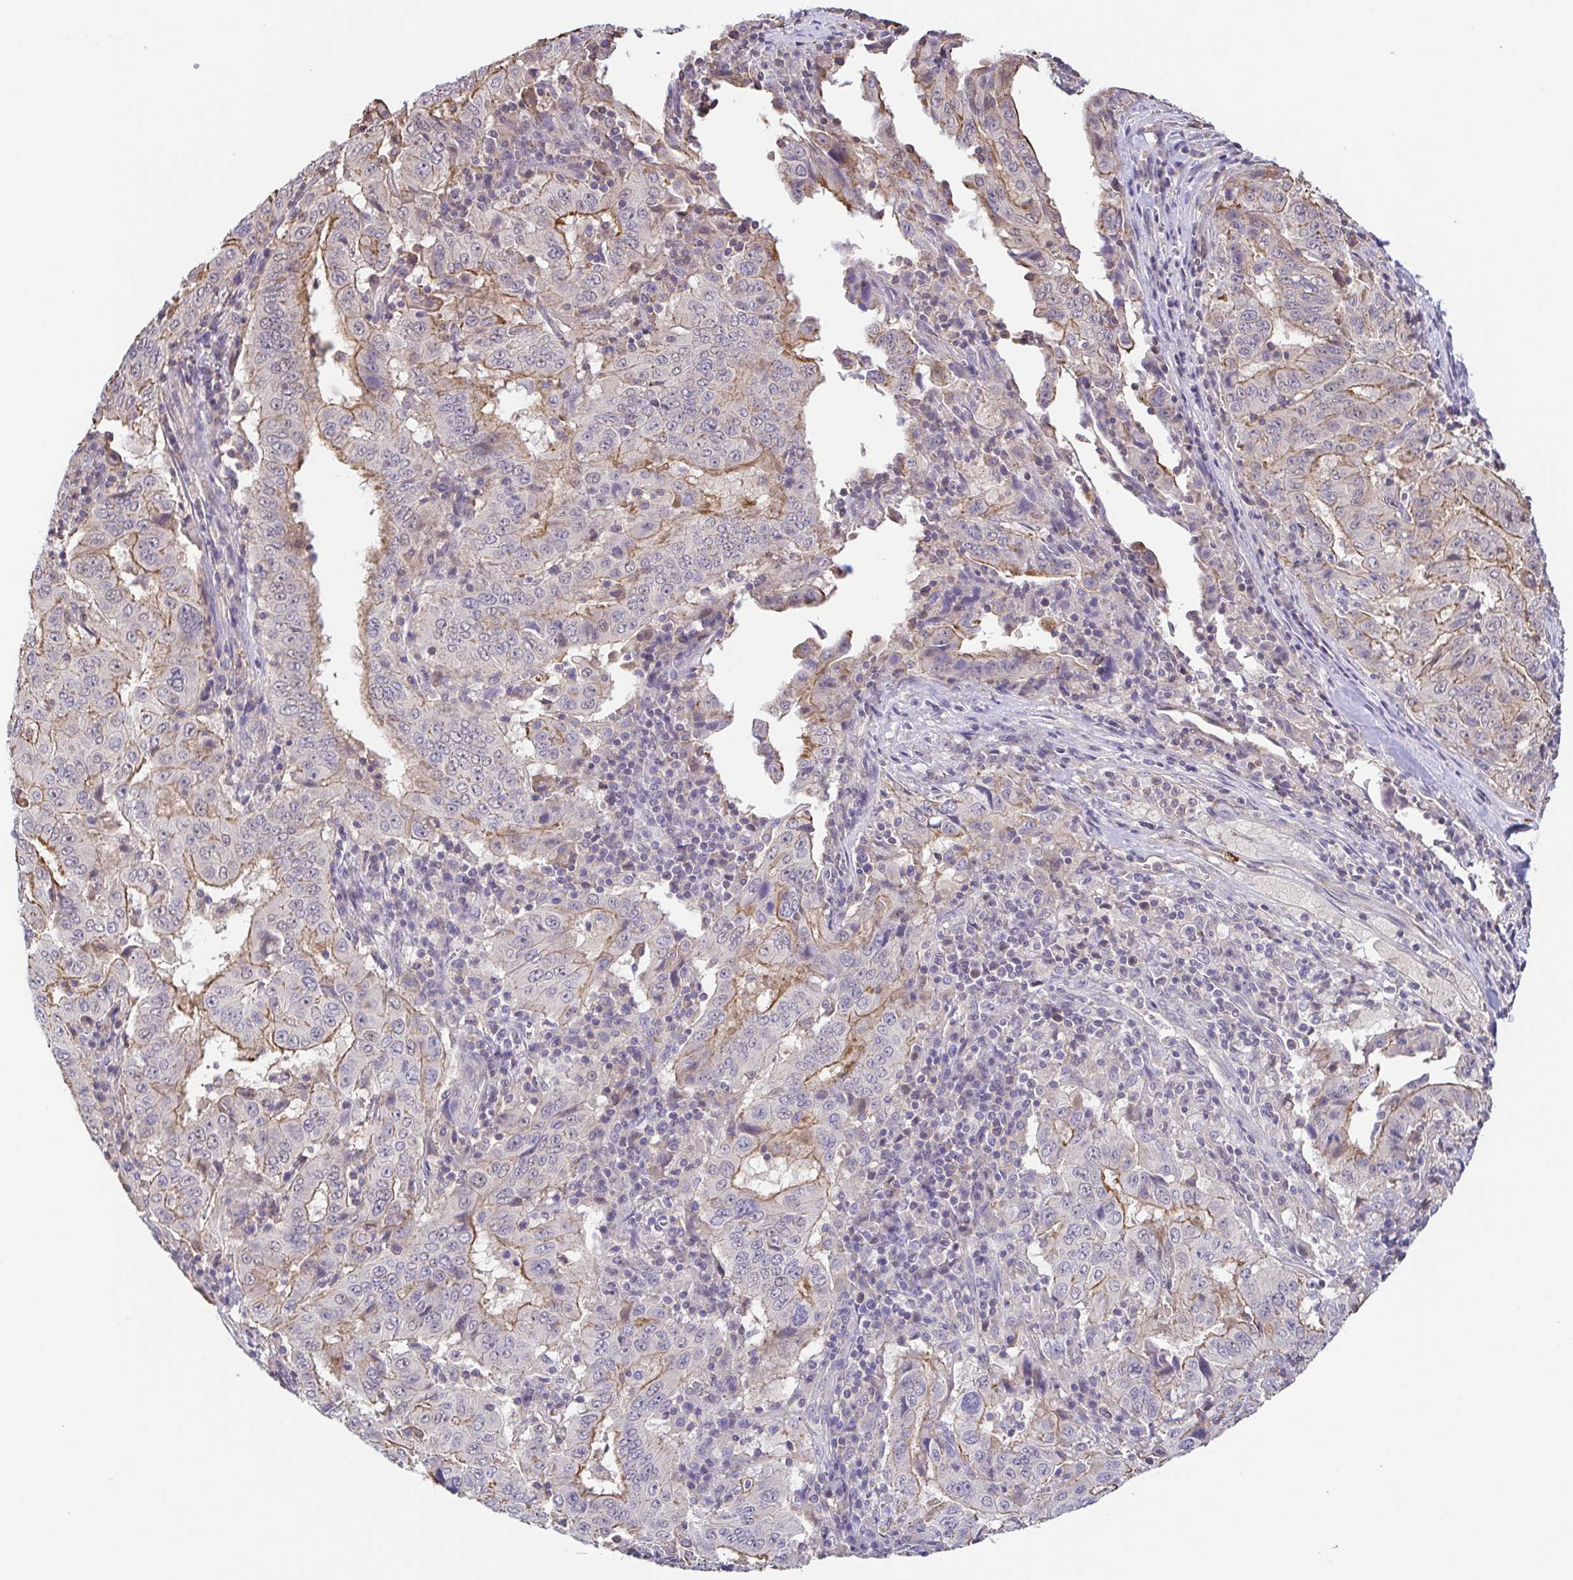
{"staining": {"intensity": "moderate", "quantity": "25%-75%", "location": "cytoplasmic/membranous"}, "tissue": "pancreatic cancer", "cell_type": "Tumor cells", "image_type": "cancer", "snomed": [{"axis": "morphology", "description": "Adenocarcinoma, NOS"}, {"axis": "topography", "description": "Pancreas"}], "caption": "Protein expression analysis of pancreatic cancer (adenocarcinoma) demonstrates moderate cytoplasmic/membranous expression in about 25%-75% of tumor cells. The staining is performed using DAB brown chromogen to label protein expression. The nuclei are counter-stained blue using hematoxylin.", "gene": "PREPL", "patient": {"sex": "male", "age": 63}}